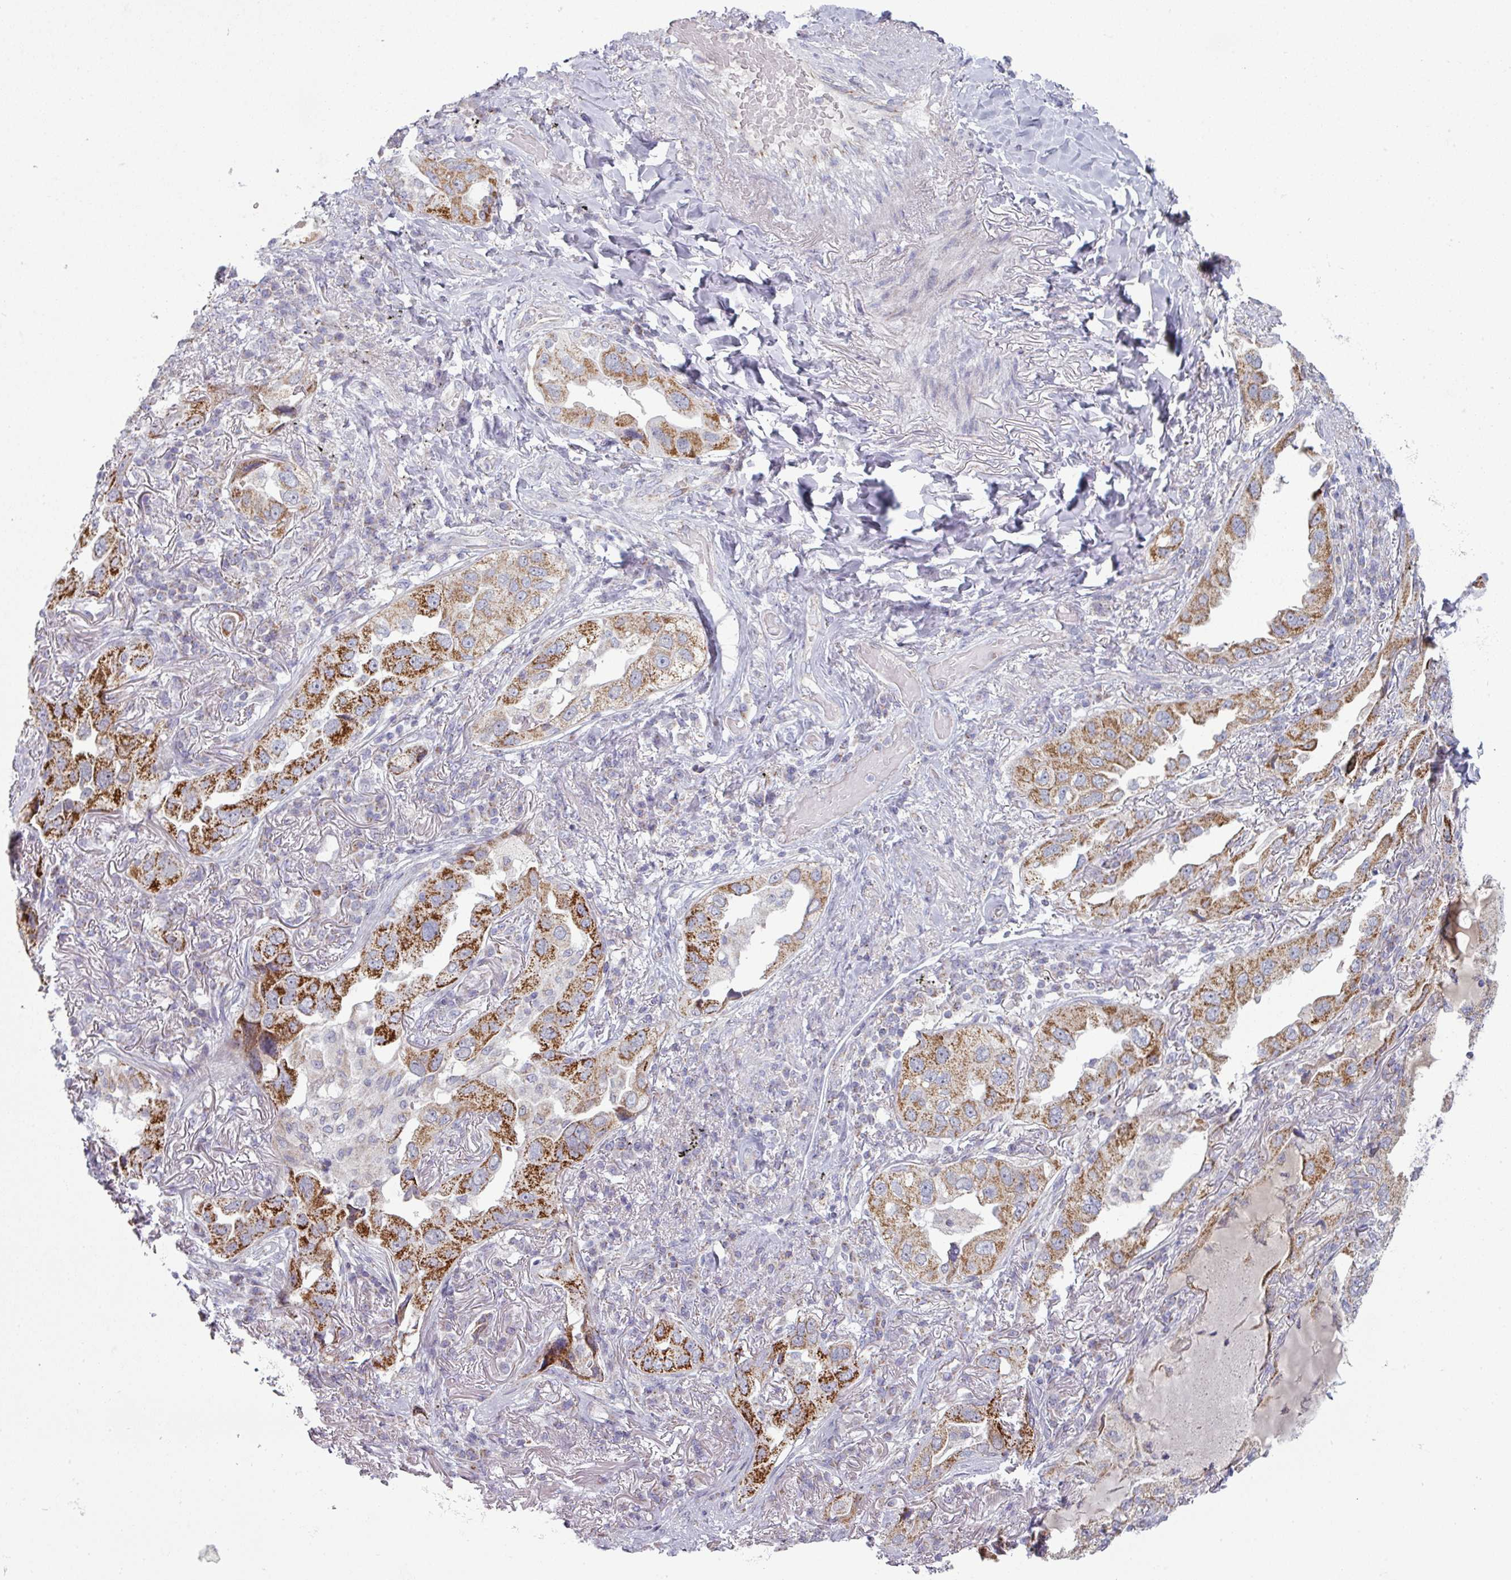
{"staining": {"intensity": "strong", "quantity": ">75%", "location": "cytoplasmic/membranous"}, "tissue": "lung cancer", "cell_type": "Tumor cells", "image_type": "cancer", "snomed": [{"axis": "morphology", "description": "Adenocarcinoma, NOS"}, {"axis": "topography", "description": "Lung"}], "caption": "Human lung adenocarcinoma stained with a protein marker exhibits strong staining in tumor cells.", "gene": "ZNF615", "patient": {"sex": "female", "age": 69}}